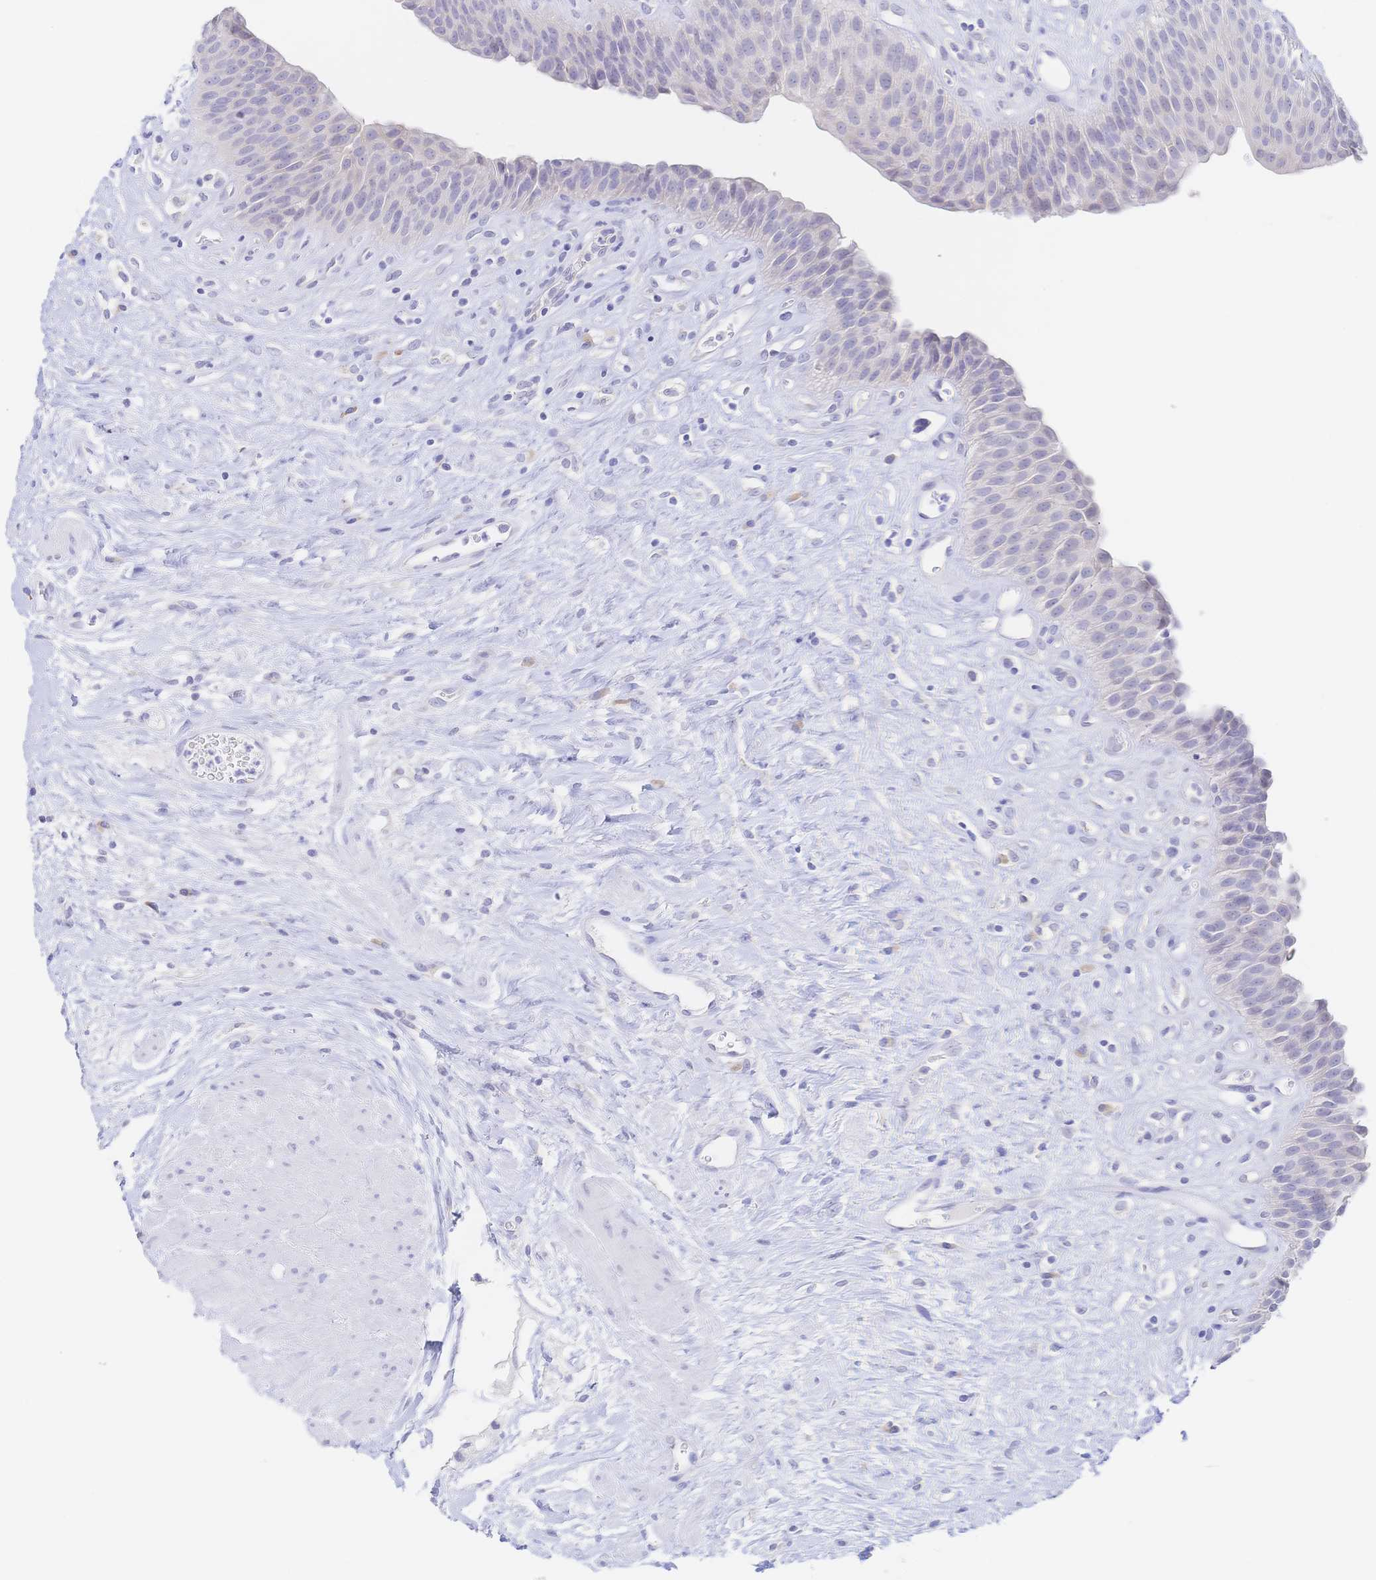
{"staining": {"intensity": "negative", "quantity": "none", "location": "none"}, "tissue": "urinary bladder", "cell_type": "Urothelial cells", "image_type": "normal", "snomed": [{"axis": "morphology", "description": "Normal tissue, NOS"}, {"axis": "topography", "description": "Urinary bladder"}], "caption": "IHC micrograph of unremarkable urinary bladder stained for a protein (brown), which exhibits no positivity in urothelial cells.", "gene": "SIAH3", "patient": {"sex": "female", "age": 56}}